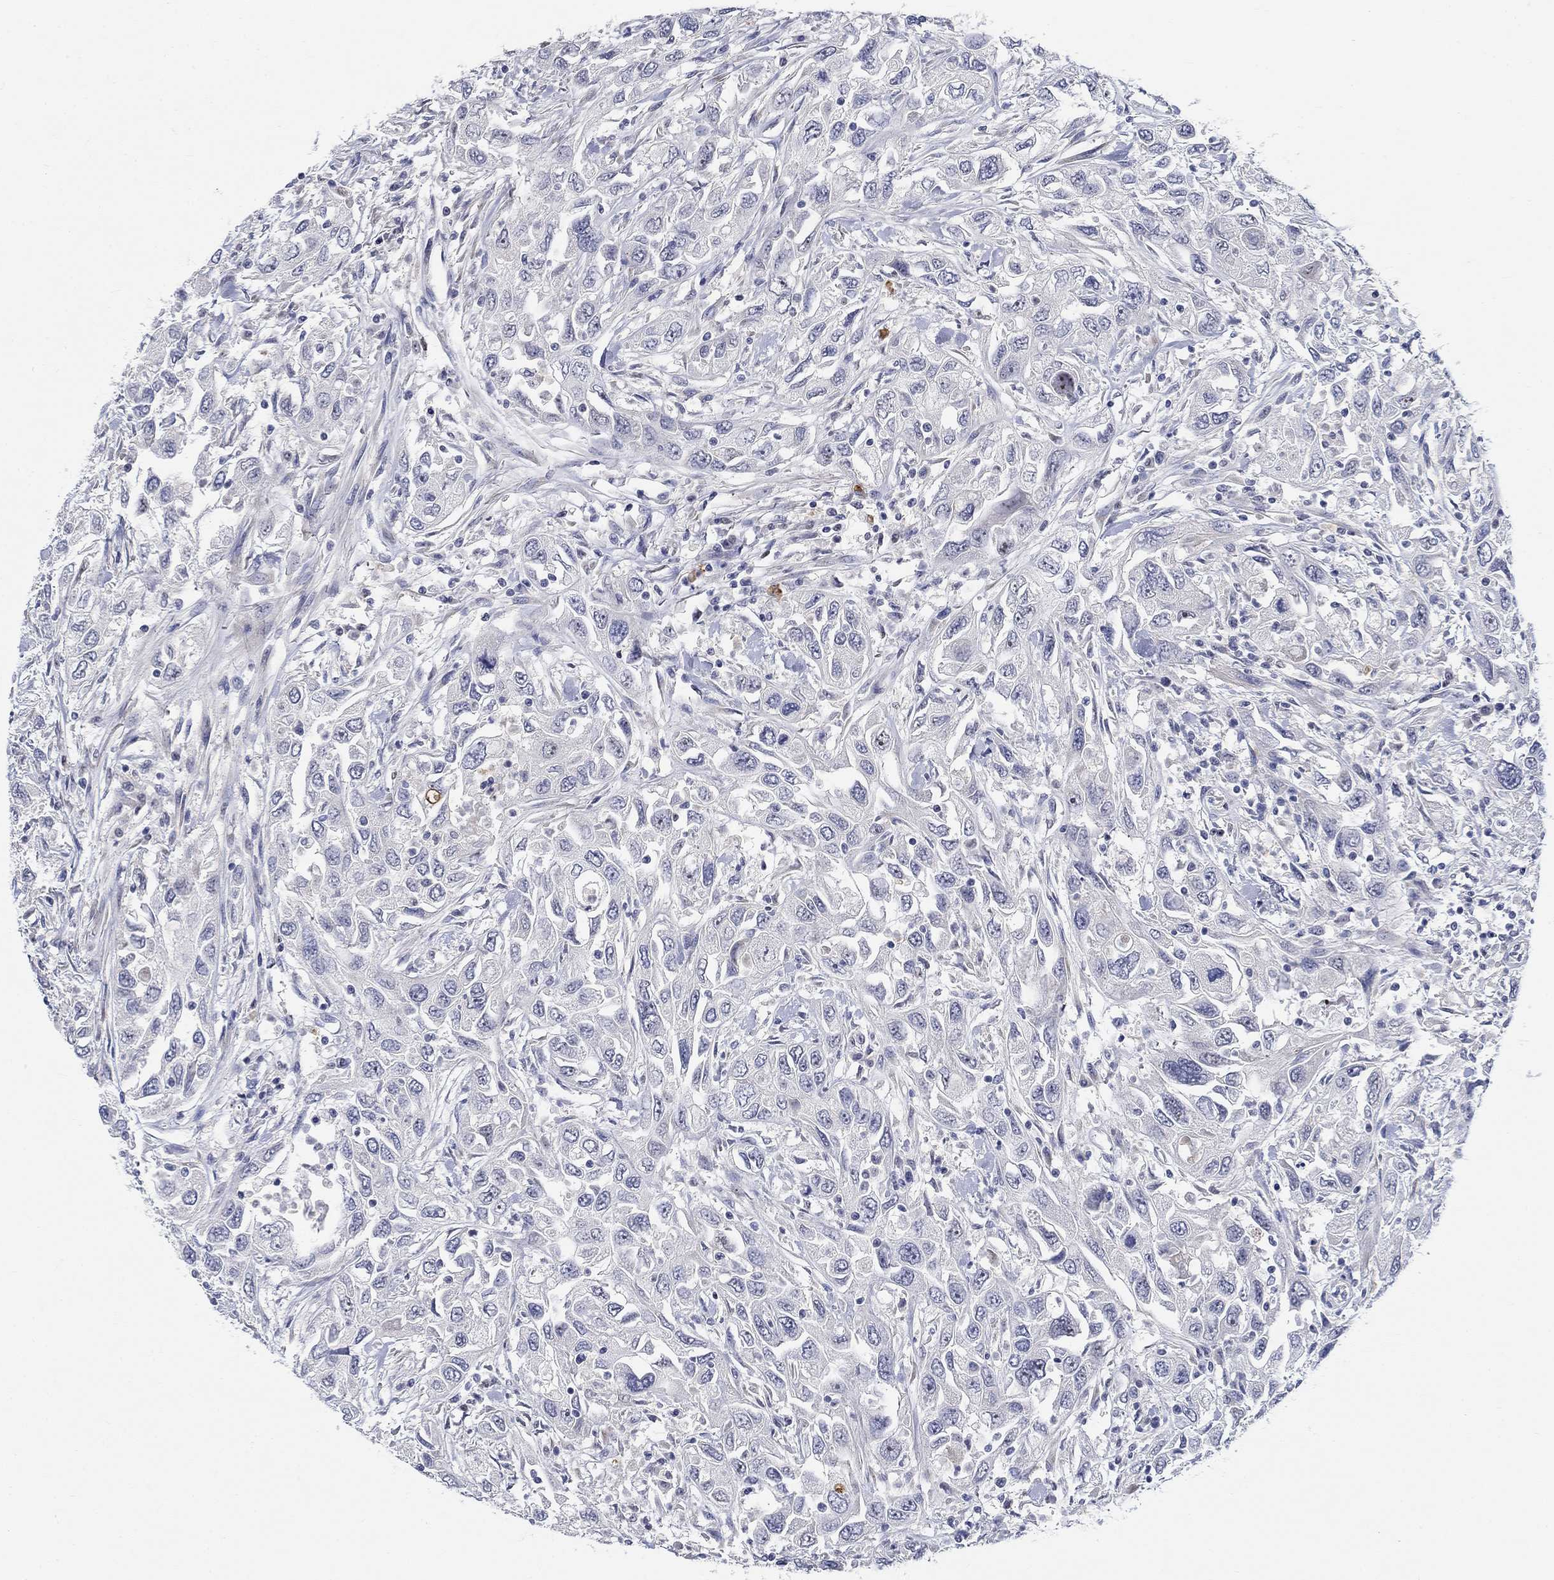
{"staining": {"intensity": "negative", "quantity": "none", "location": "none"}, "tissue": "urothelial cancer", "cell_type": "Tumor cells", "image_type": "cancer", "snomed": [{"axis": "morphology", "description": "Urothelial carcinoma, High grade"}, {"axis": "topography", "description": "Urinary bladder"}], "caption": "A high-resolution micrograph shows IHC staining of high-grade urothelial carcinoma, which reveals no significant positivity in tumor cells.", "gene": "SMIM18", "patient": {"sex": "male", "age": 76}}